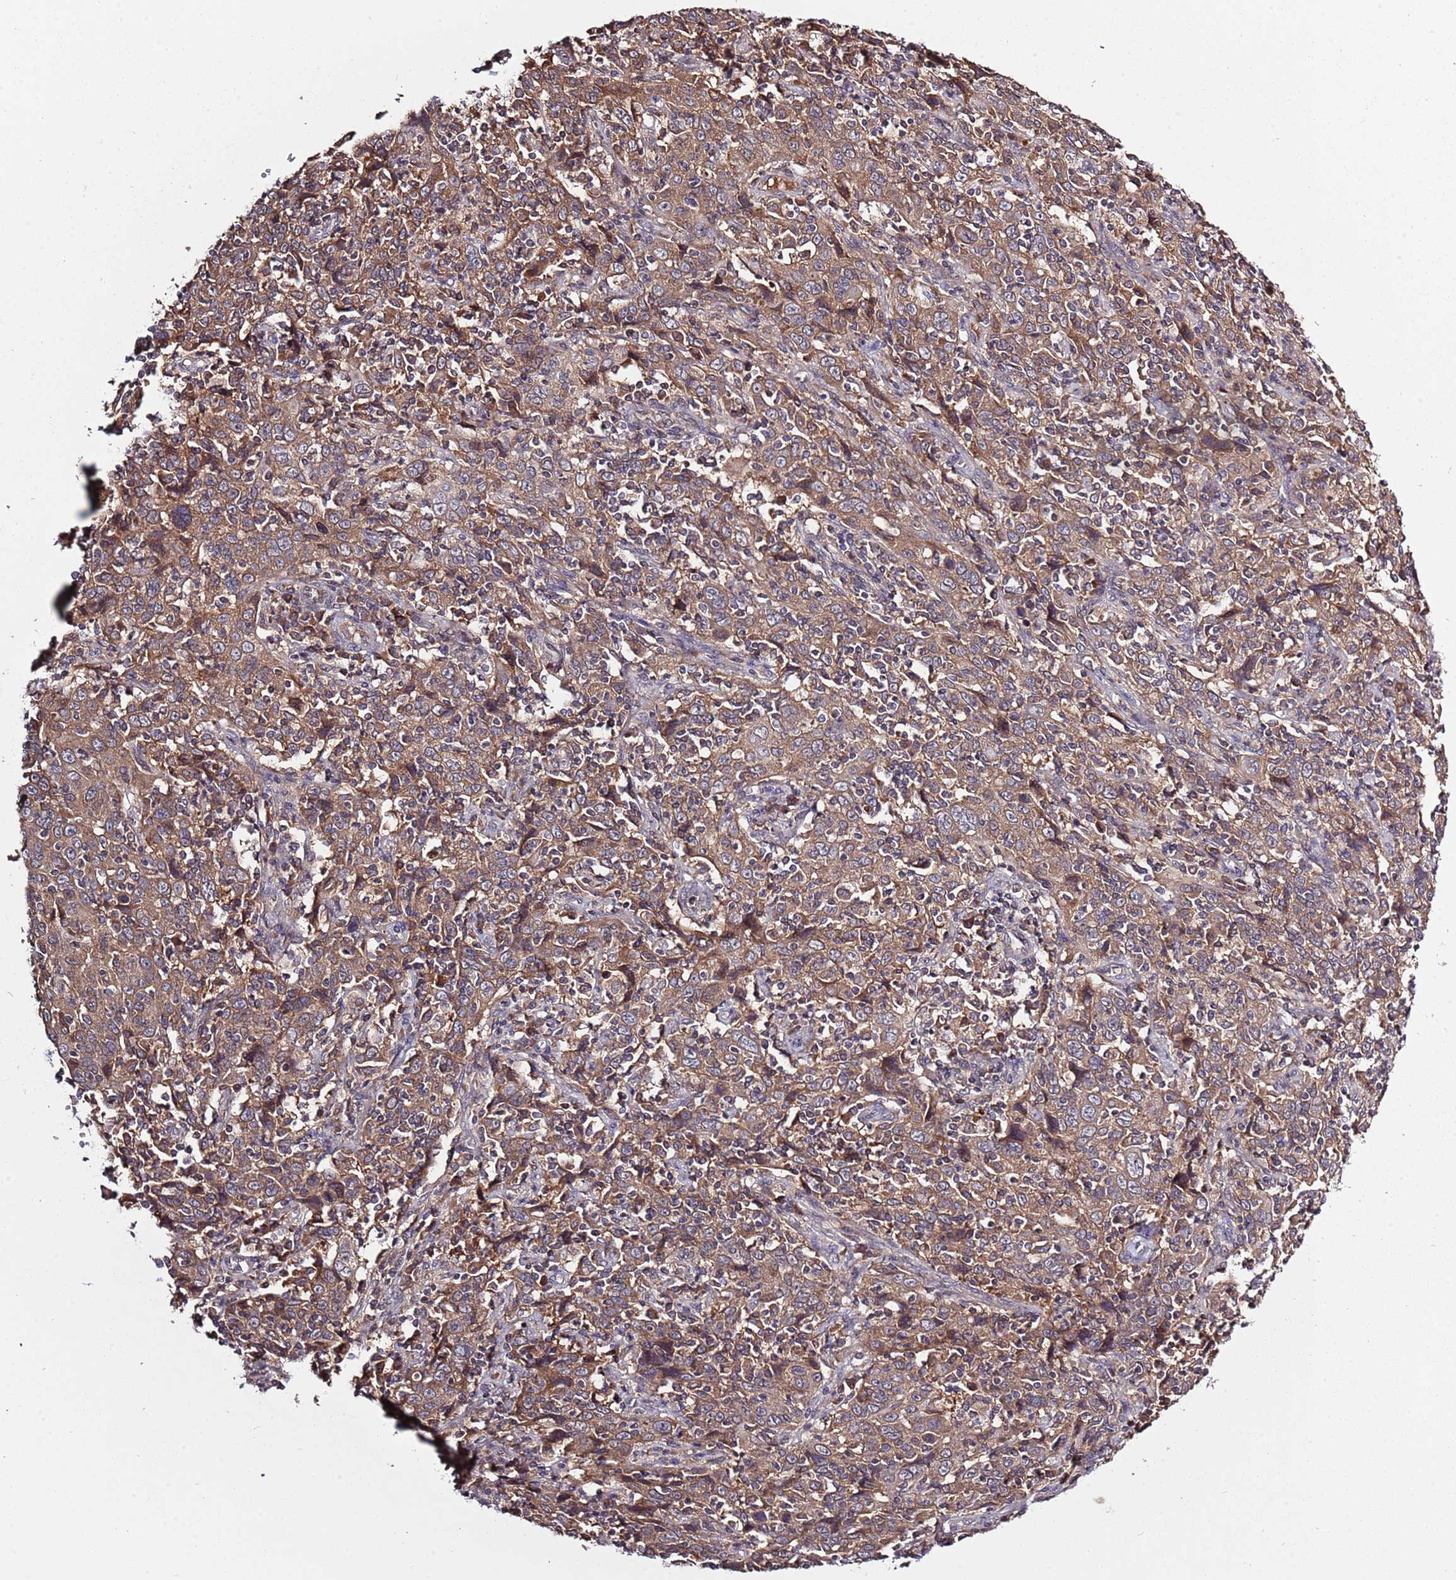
{"staining": {"intensity": "moderate", "quantity": ">75%", "location": "cytoplasmic/membranous"}, "tissue": "cervical cancer", "cell_type": "Tumor cells", "image_type": "cancer", "snomed": [{"axis": "morphology", "description": "Squamous cell carcinoma, NOS"}, {"axis": "topography", "description": "Cervix"}], "caption": "This photomicrograph shows cervical squamous cell carcinoma stained with immunohistochemistry (IHC) to label a protein in brown. The cytoplasmic/membranous of tumor cells show moderate positivity for the protein. Nuclei are counter-stained blue.", "gene": "USP32", "patient": {"sex": "female", "age": 46}}